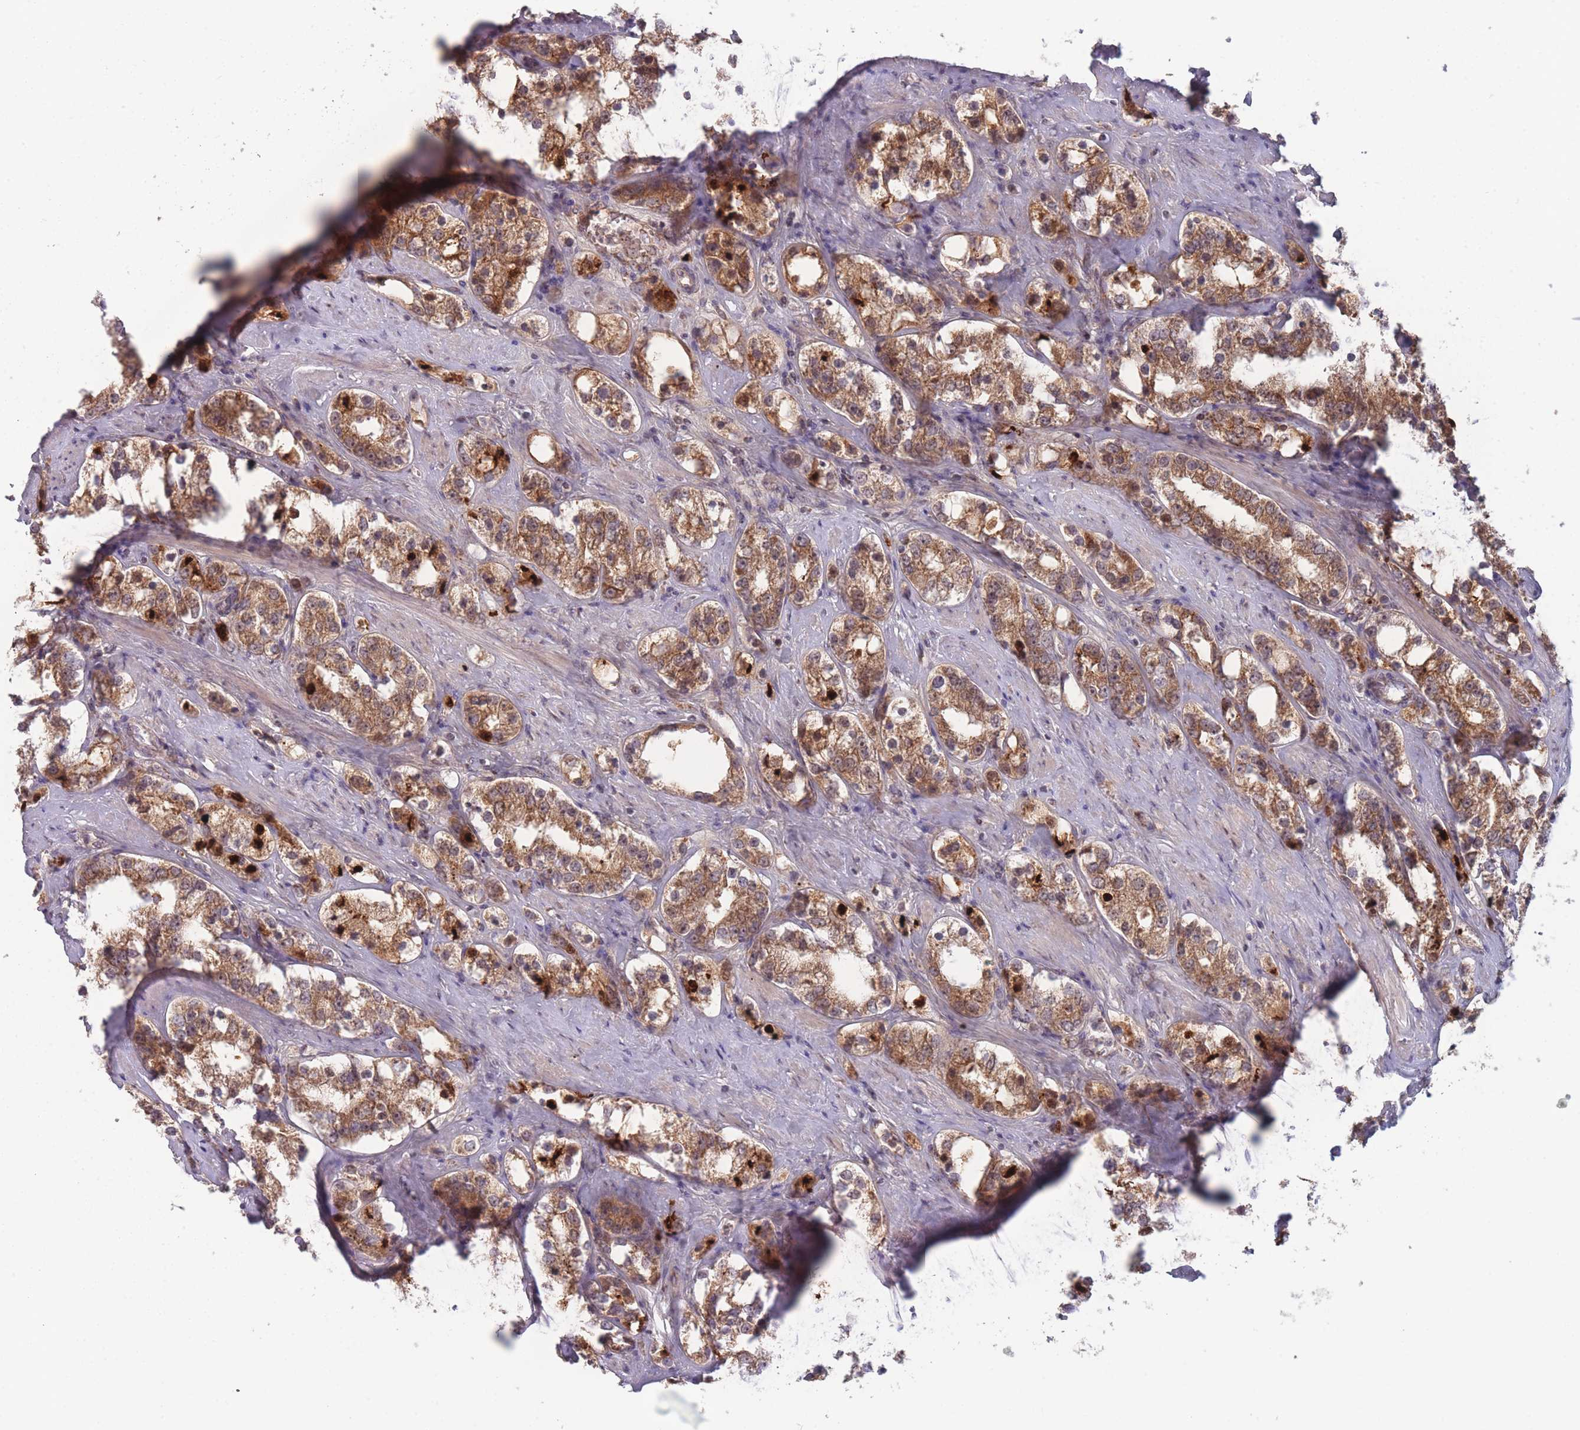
{"staining": {"intensity": "moderate", "quantity": ">75%", "location": "cytoplasmic/membranous"}, "tissue": "prostate cancer", "cell_type": "Tumor cells", "image_type": "cancer", "snomed": [{"axis": "morphology", "description": "Adenocarcinoma, NOS"}, {"axis": "topography", "description": "Prostate"}], "caption": "The photomicrograph exhibits immunohistochemical staining of prostate cancer (adenocarcinoma). There is moderate cytoplasmic/membranous positivity is identified in about >75% of tumor cells. (Stains: DAB (3,3'-diaminobenzidine) in brown, nuclei in blue, Microscopy: brightfield microscopy at high magnification).", "gene": "TMEM232", "patient": {"sex": "male", "age": 79}}